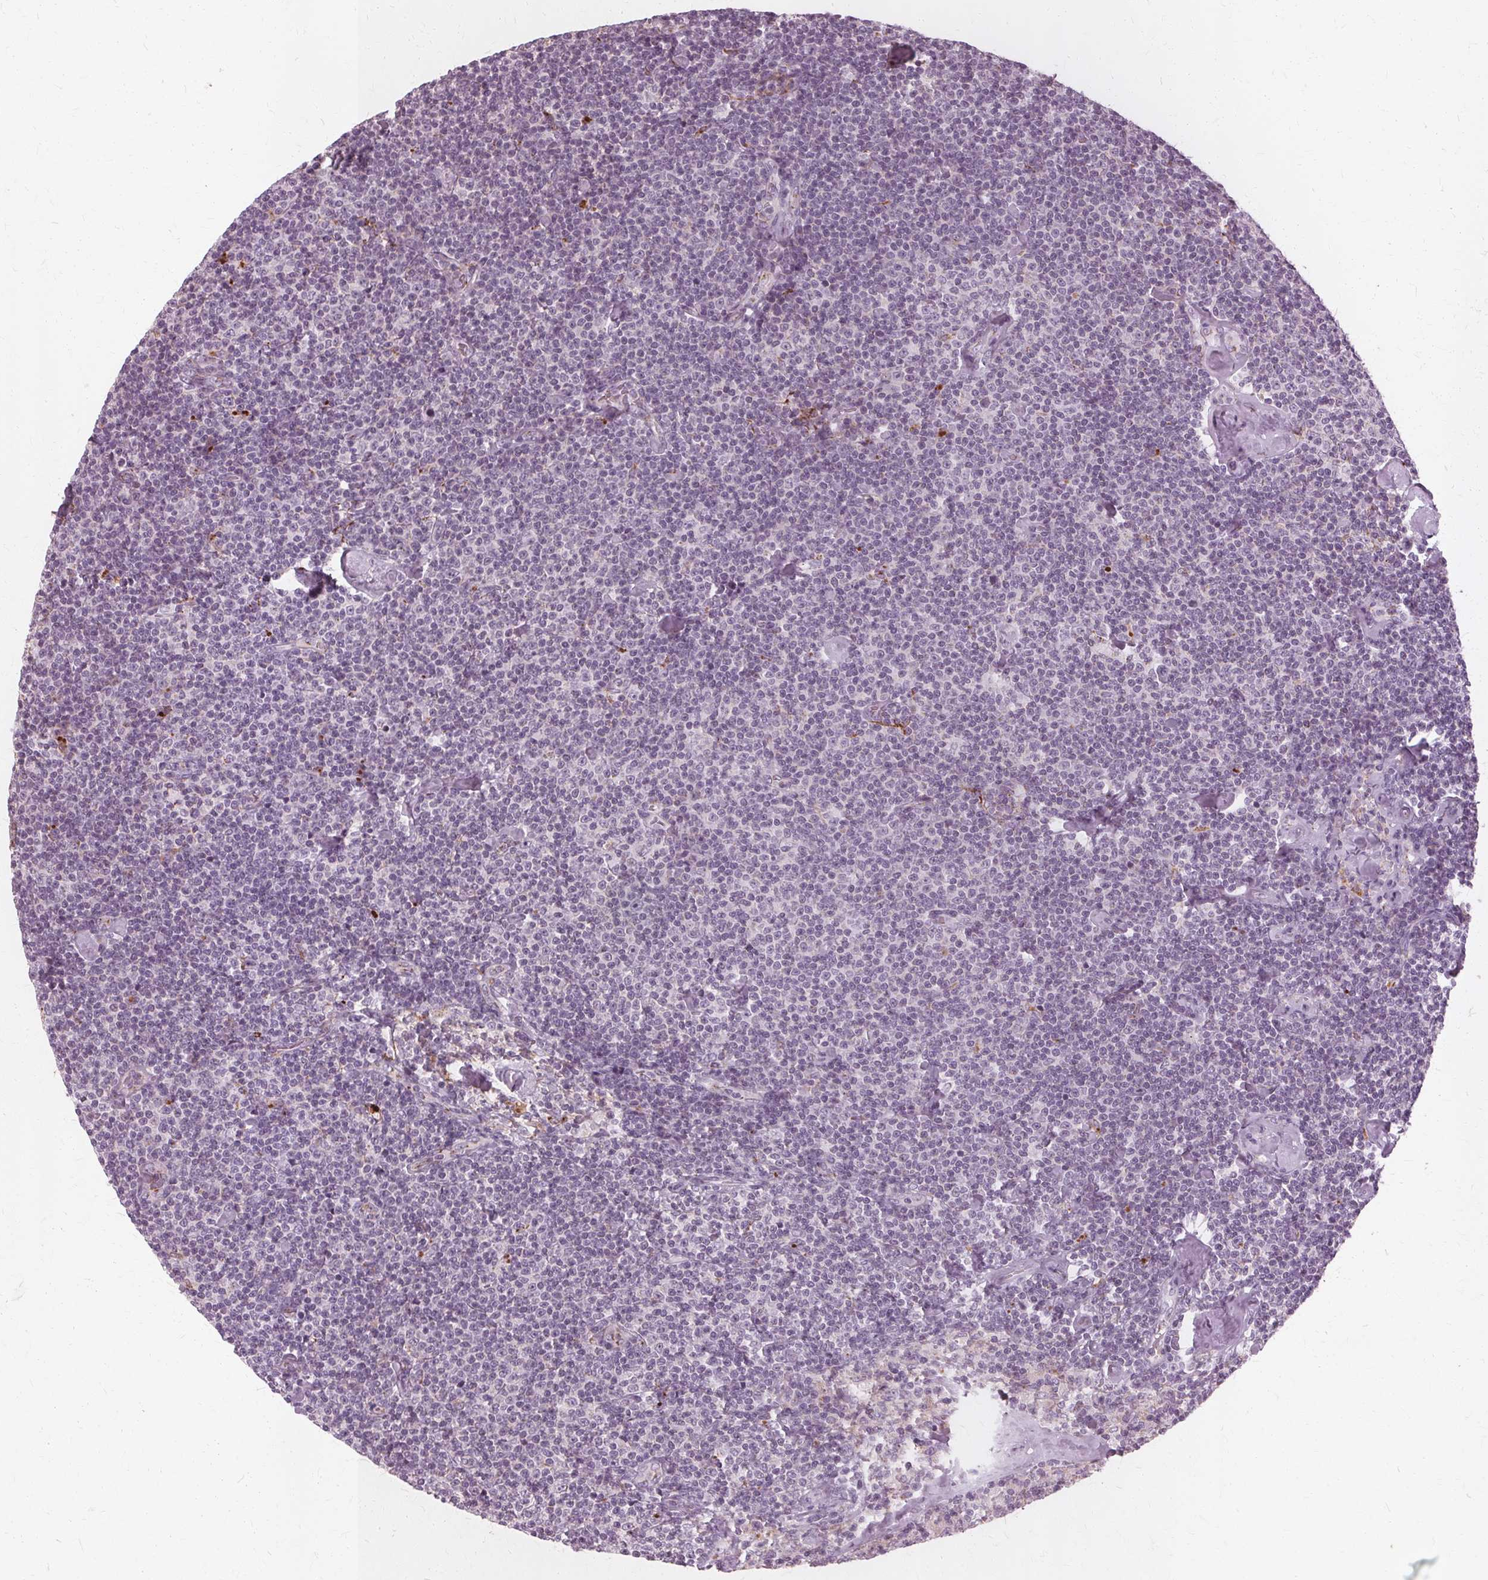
{"staining": {"intensity": "negative", "quantity": "none", "location": "none"}, "tissue": "lymphoma", "cell_type": "Tumor cells", "image_type": "cancer", "snomed": [{"axis": "morphology", "description": "Malignant lymphoma, non-Hodgkin's type, Low grade"}, {"axis": "topography", "description": "Lymph node"}], "caption": "The immunohistochemistry photomicrograph has no significant positivity in tumor cells of lymphoma tissue.", "gene": "DNASE2", "patient": {"sex": "male", "age": 81}}